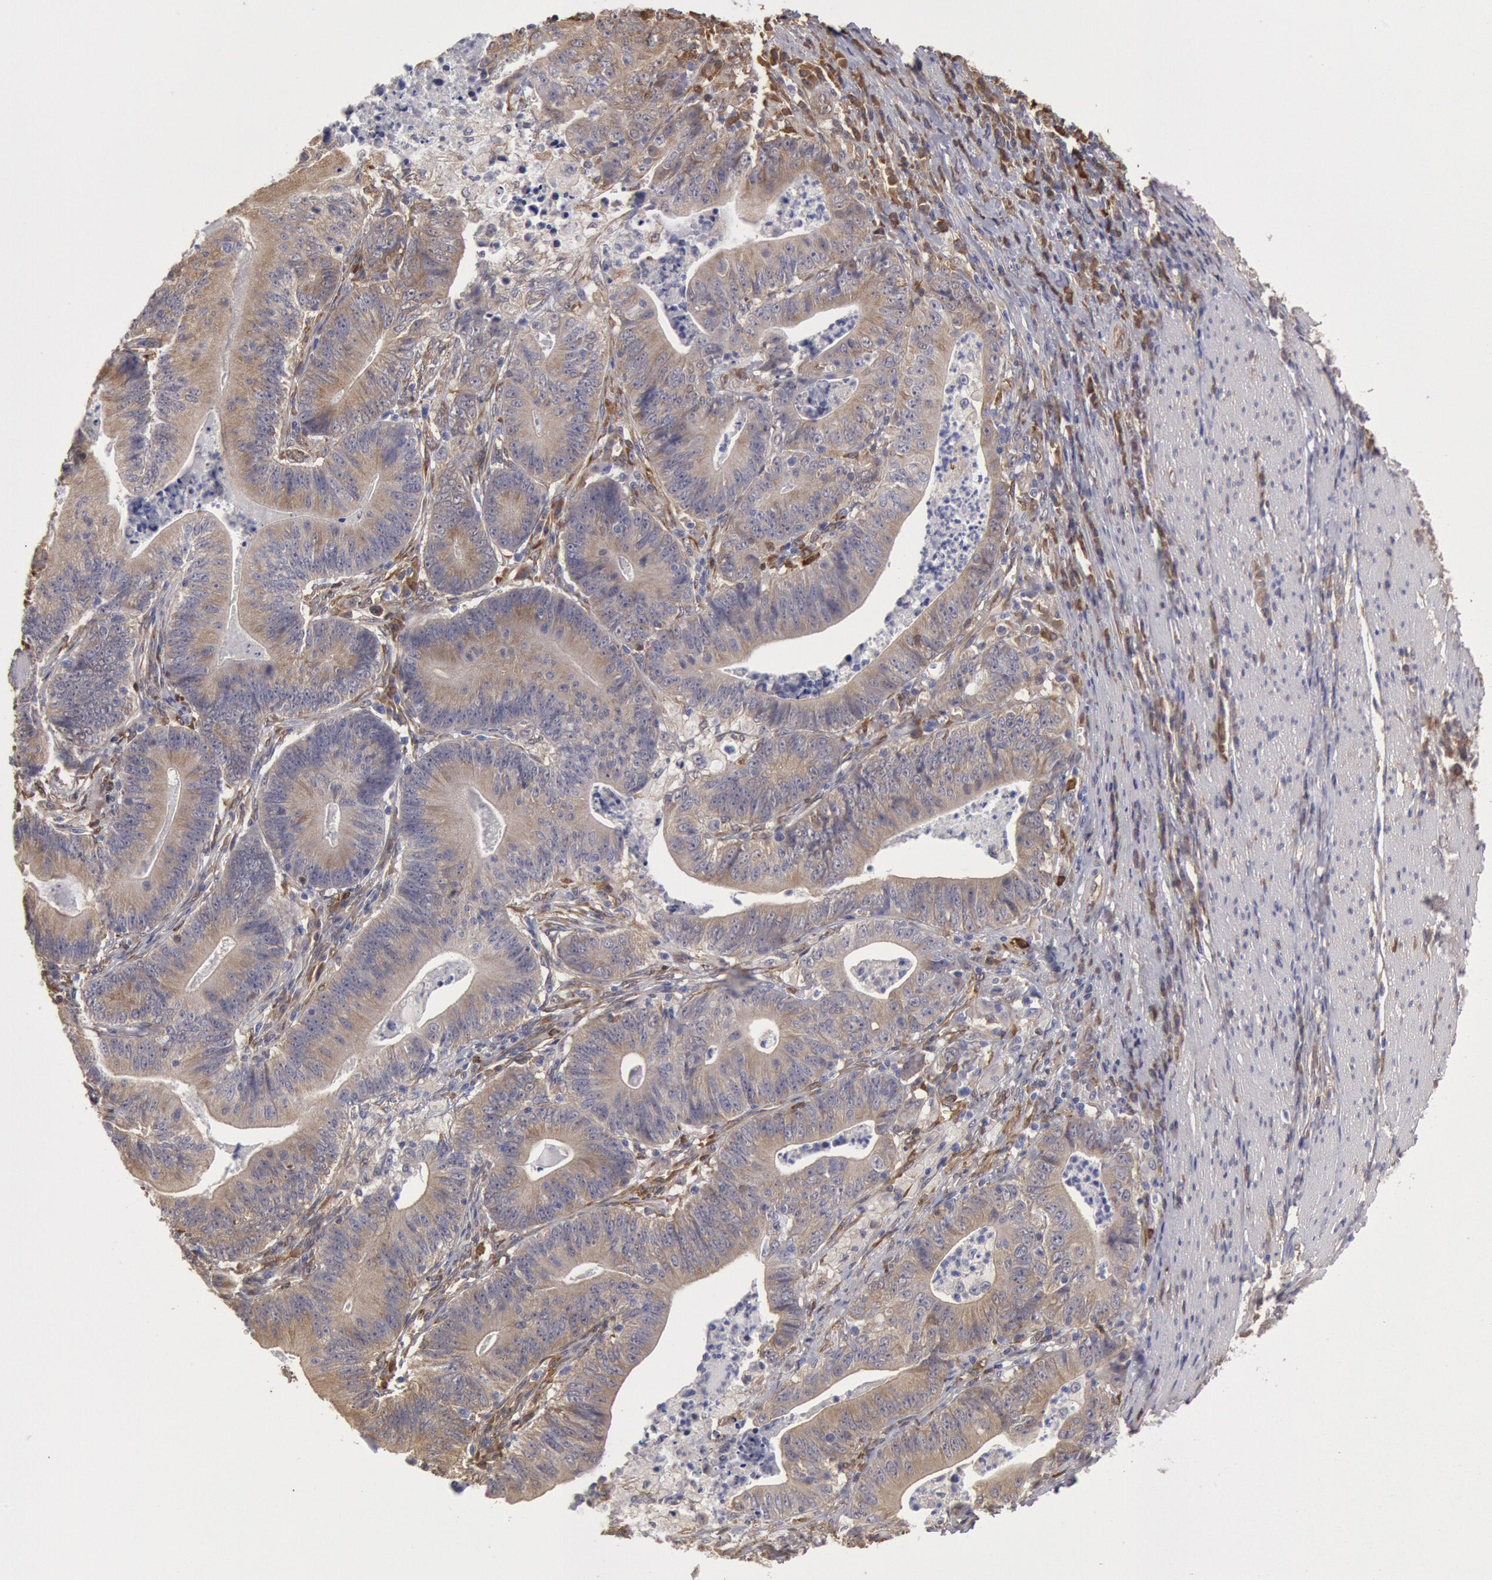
{"staining": {"intensity": "weak", "quantity": ">75%", "location": "cytoplasmic/membranous"}, "tissue": "stomach cancer", "cell_type": "Tumor cells", "image_type": "cancer", "snomed": [{"axis": "morphology", "description": "Adenocarcinoma, NOS"}, {"axis": "topography", "description": "Stomach, lower"}], "caption": "A brown stain shows weak cytoplasmic/membranous expression of a protein in human stomach cancer (adenocarcinoma) tumor cells. (IHC, brightfield microscopy, high magnification).", "gene": "CCDC50", "patient": {"sex": "female", "age": 86}}